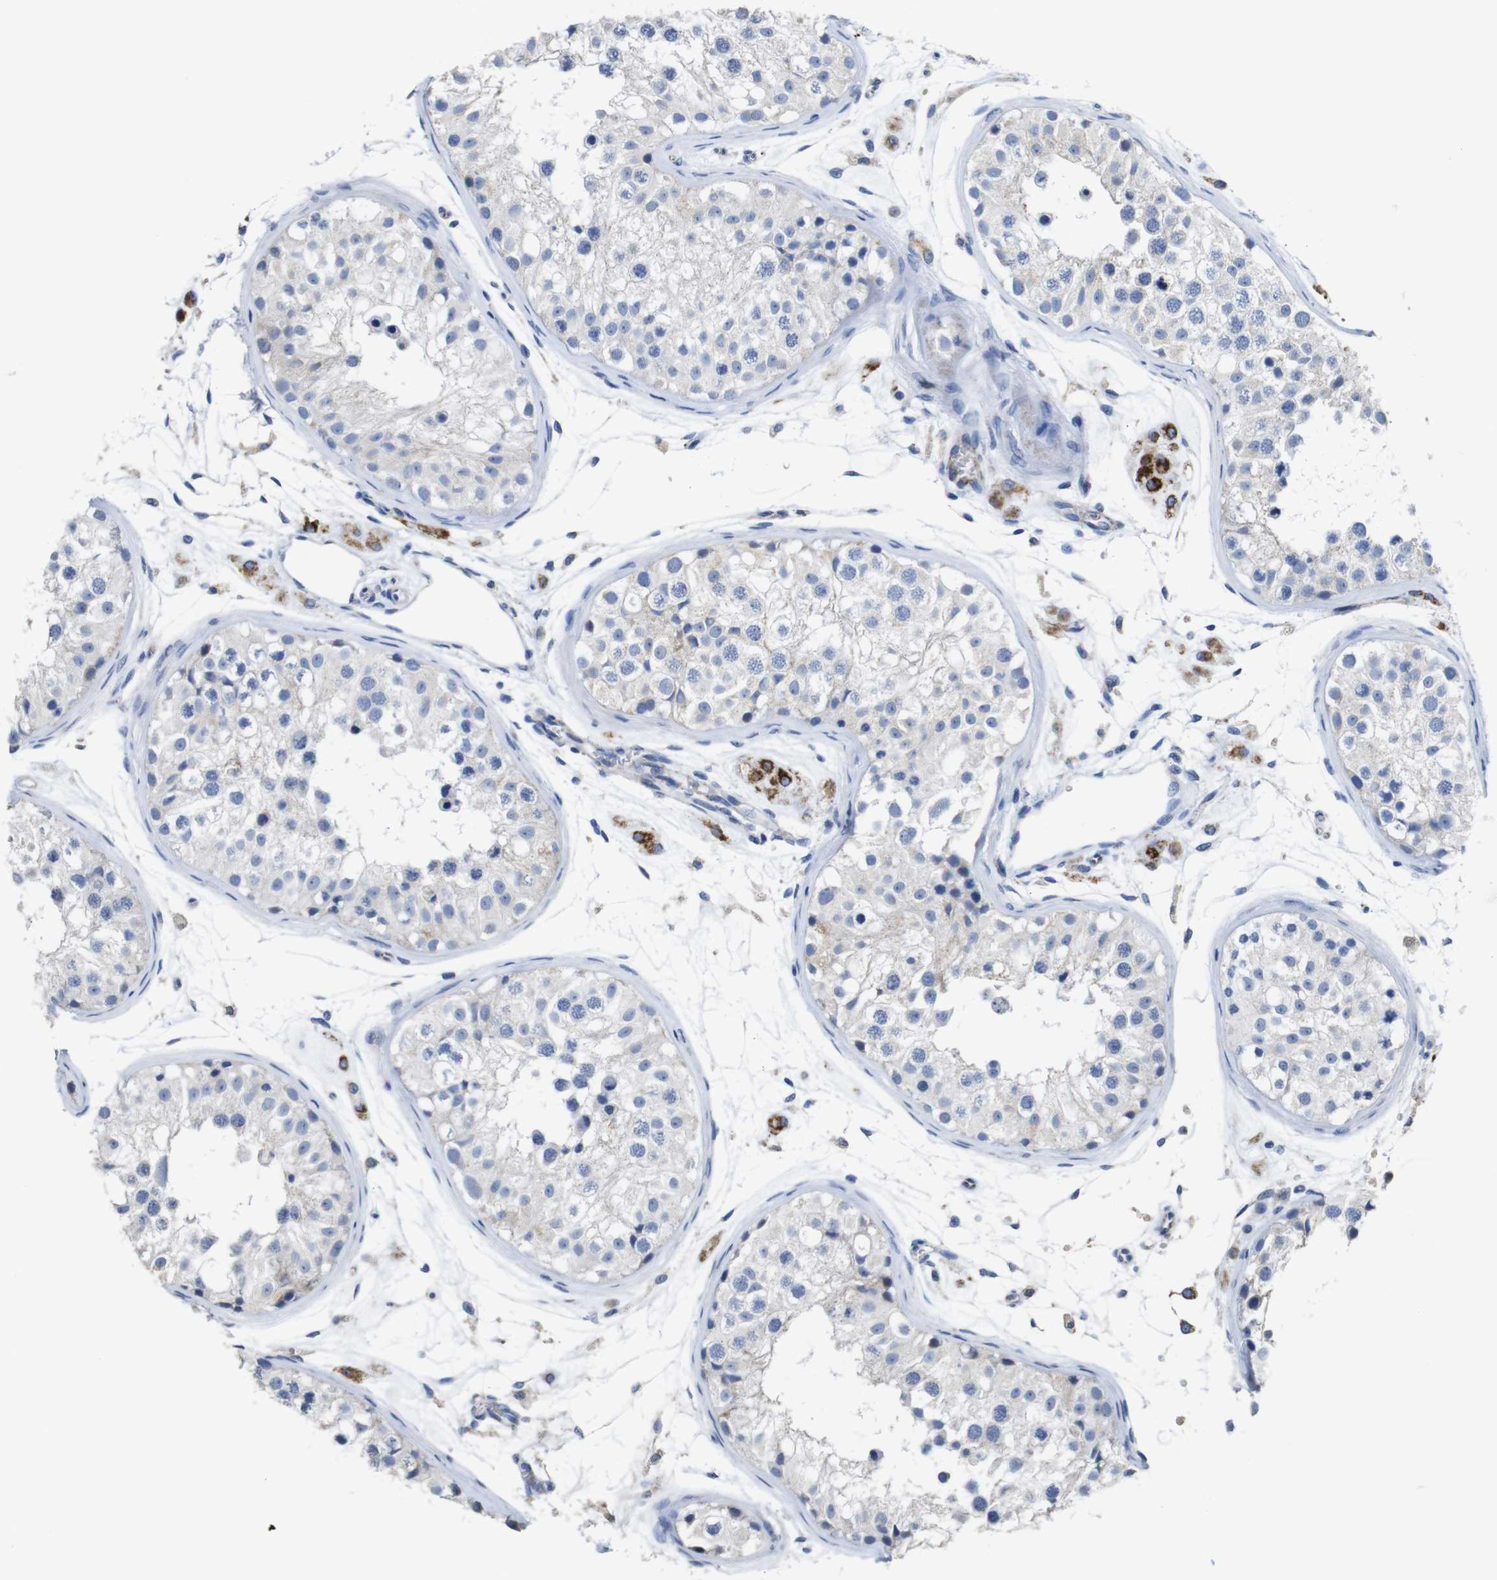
{"staining": {"intensity": "negative", "quantity": "none", "location": "none"}, "tissue": "testis", "cell_type": "Cells in seminiferous ducts", "image_type": "normal", "snomed": [{"axis": "morphology", "description": "Normal tissue, NOS"}, {"axis": "morphology", "description": "Adenocarcinoma, metastatic, NOS"}, {"axis": "topography", "description": "Testis"}], "caption": "High power microscopy histopathology image of an immunohistochemistry (IHC) image of unremarkable testis, revealing no significant staining in cells in seminiferous ducts. The staining was performed using DAB to visualize the protein expression in brown, while the nuclei were stained in blue with hematoxylin (Magnification: 20x).", "gene": "MAOA", "patient": {"sex": "male", "age": 26}}